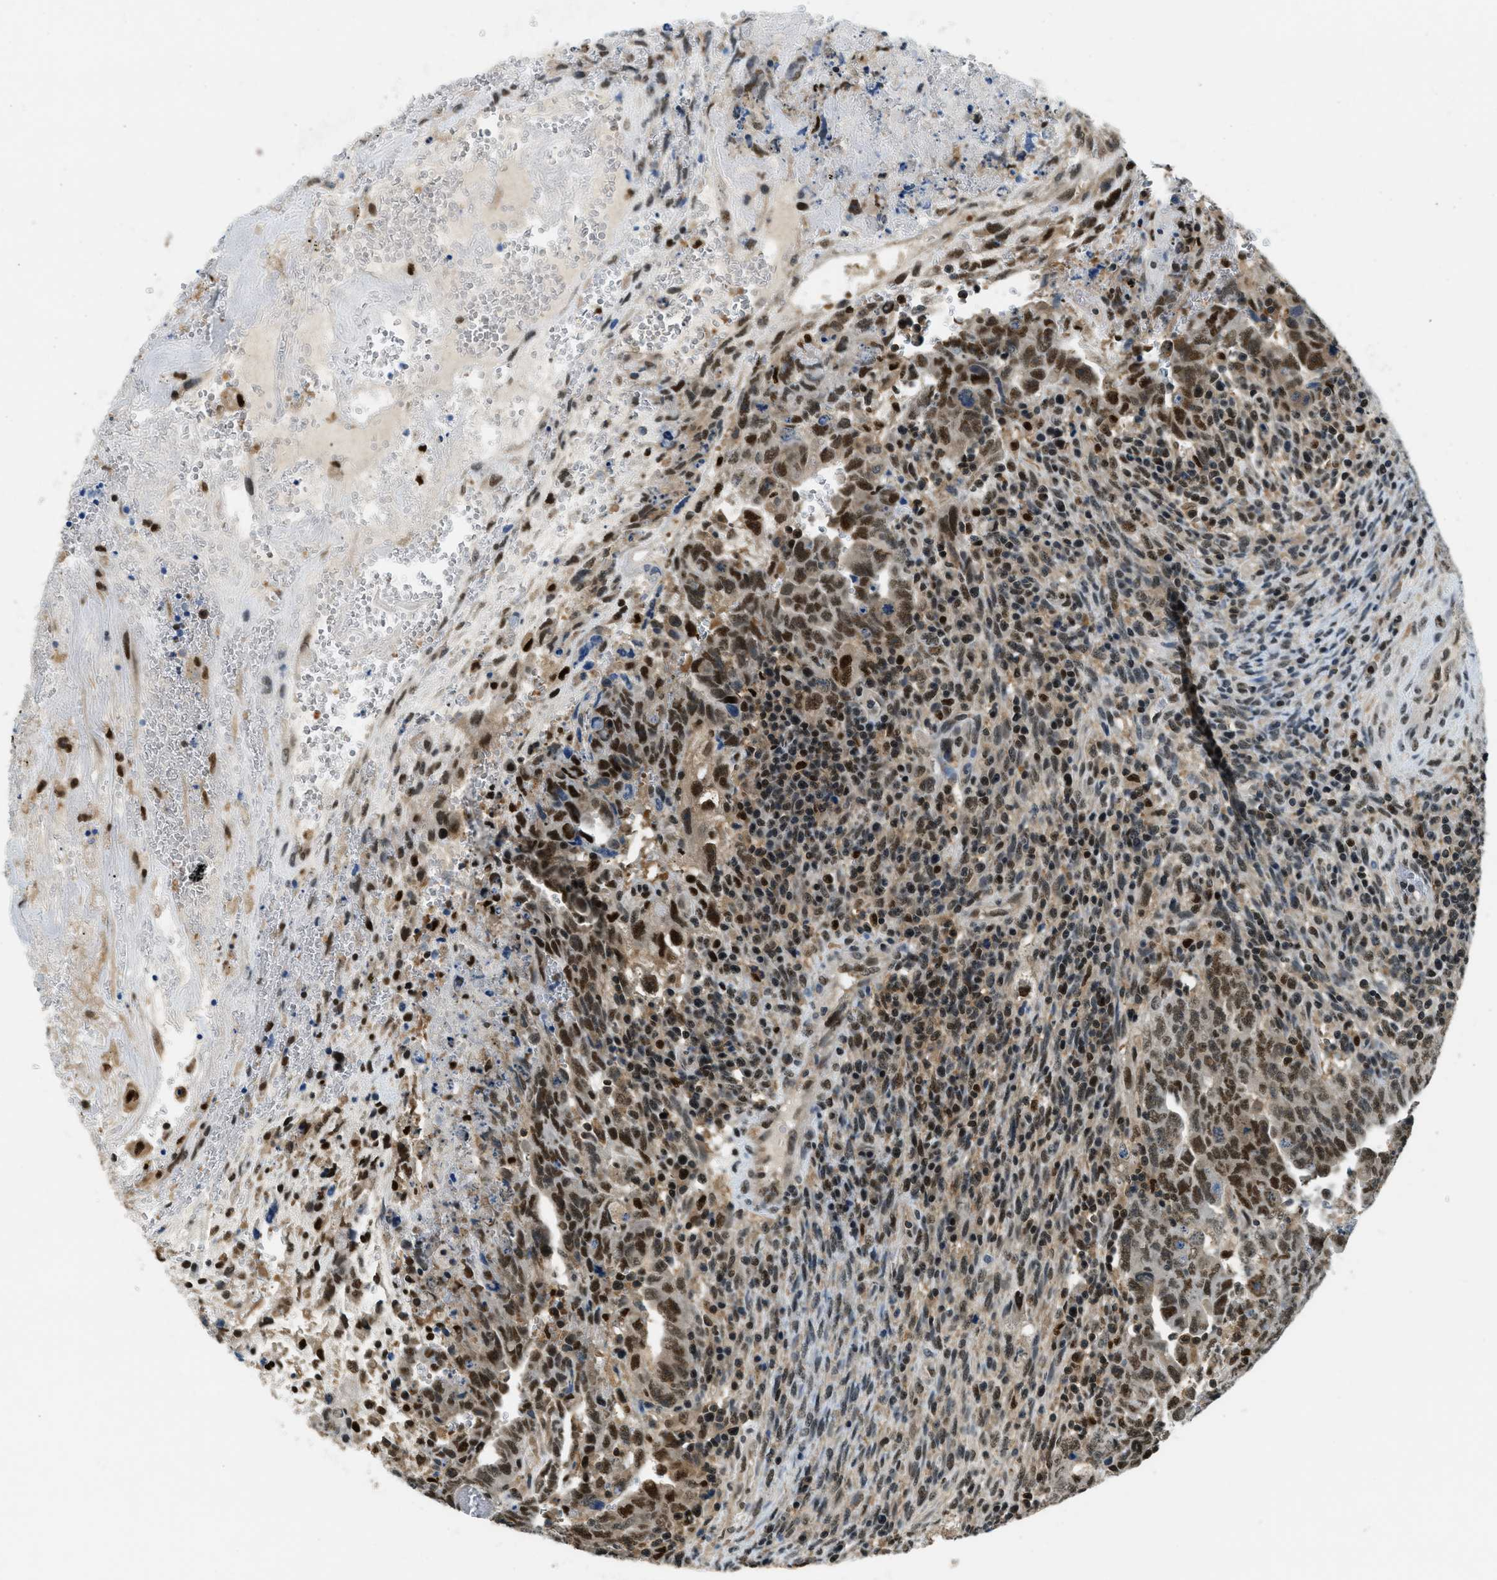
{"staining": {"intensity": "strong", "quantity": ">75%", "location": "nuclear"}, "tissue": "testis cancer", "cell_type": "Tumor cells", "image_type": "cancer", "snomed": [{"axis": "morphology", "description": "Carcinoma, Embryonal, NOS"}, {"axis": "topography", "description": "Testis"}], "caption": "High-power microscopy captured an immunohistochemistry (IHC) micrograph of testis cancer, revealing strong nuclear staining in about >75% of tumor cells.", "gene": "OGFR", "patient": {"sex": "male", "age": 28}}